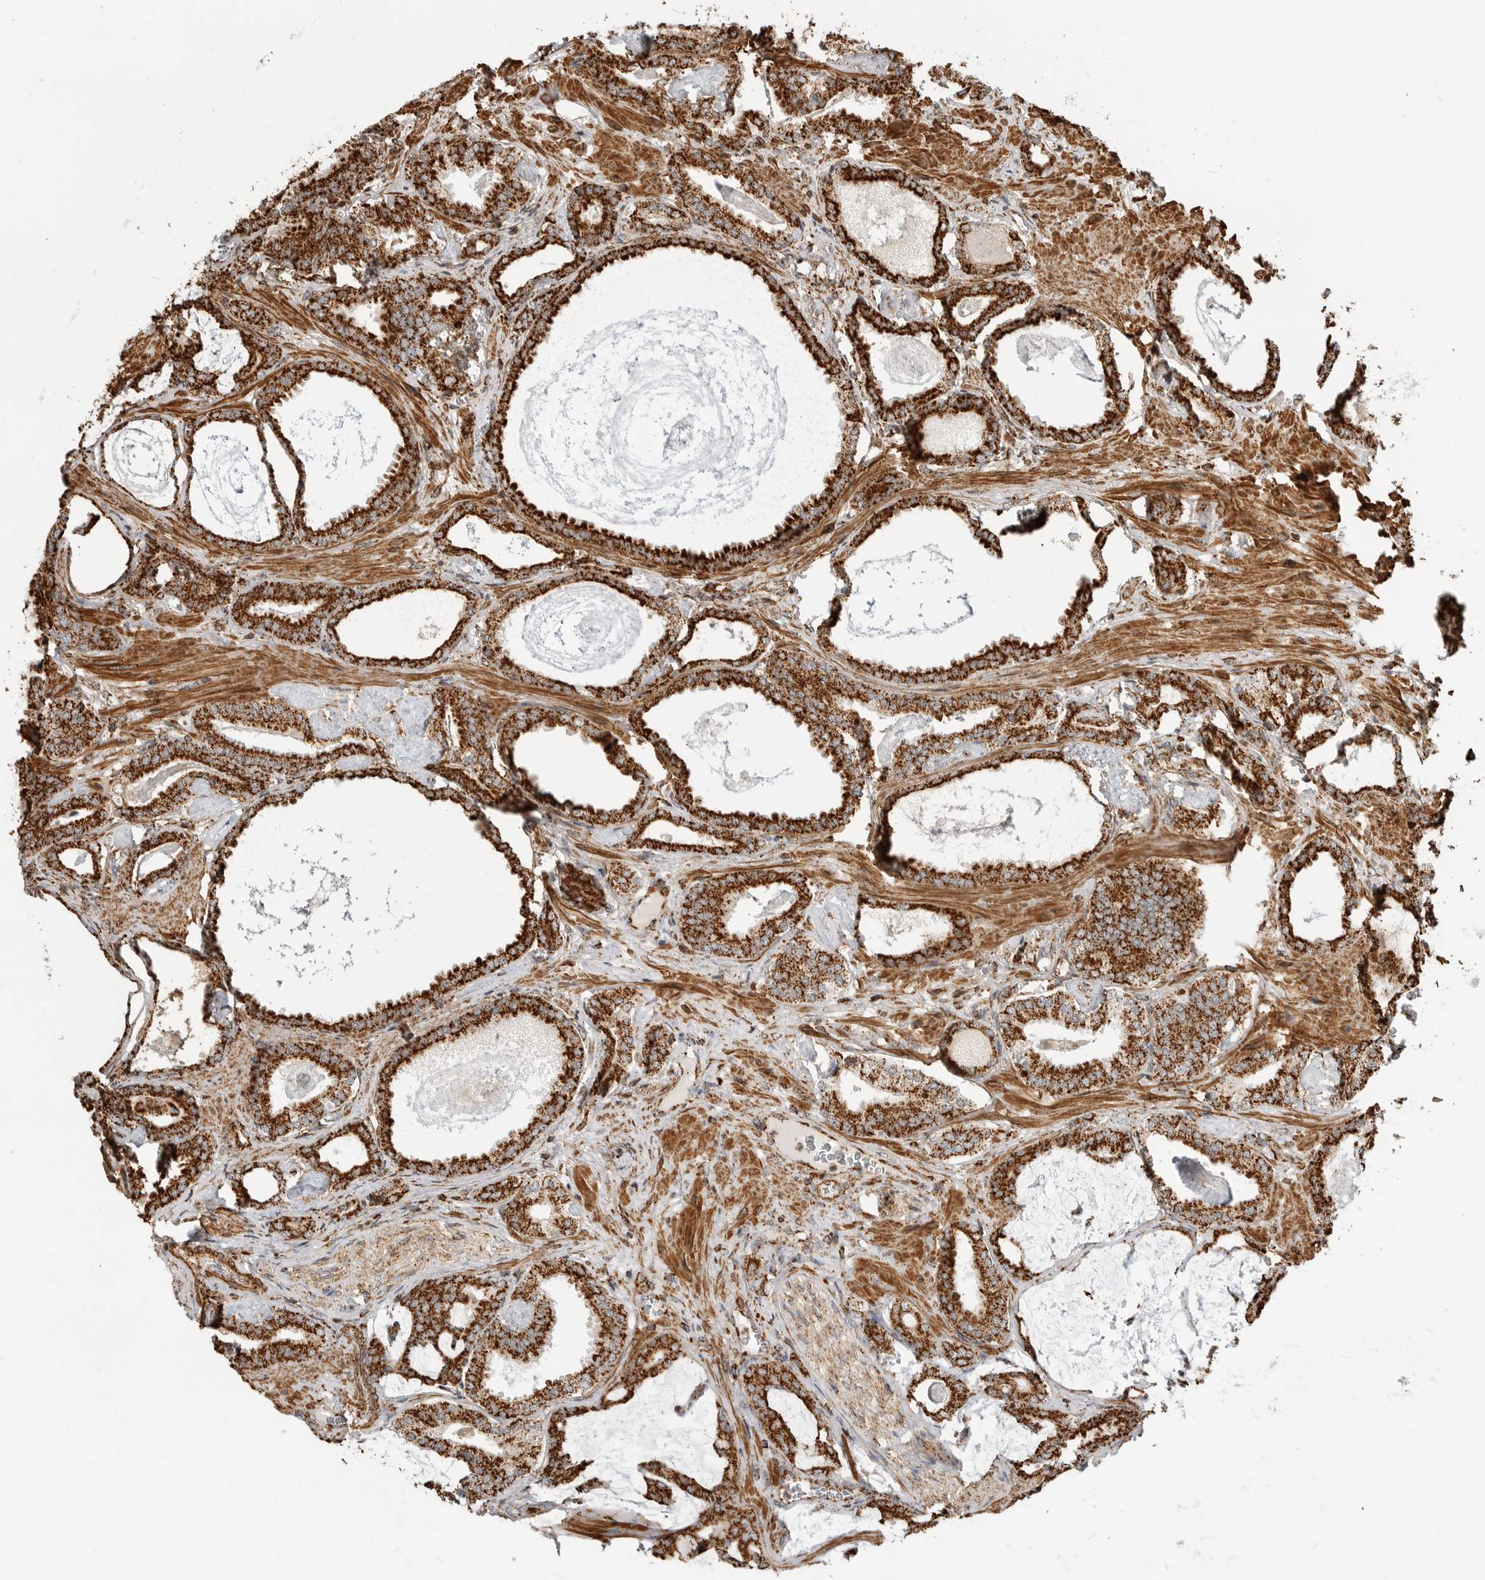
{"staining": {"intensity": "strong", "quantity": ">75%", "location": "cytoplasmic/membranous"}, "tissue": "prostate cancer", "cell_type": "Tumor cells", "image_type": "cancer", "snomed": [{"axis": "morphology", "description": "Adenocarcinoma, Low grade"}, {"axis": "topography", "description": "Prostate"}], "caption": "The histopathology image displays a brown stain indicating the presence of a protein in the cytoplasmic/membranous of tumor cells in prostate adenocarcinoma (low-grade).", "gene": "BMP2K", "patient": {"sex": "male", "age": 71}}